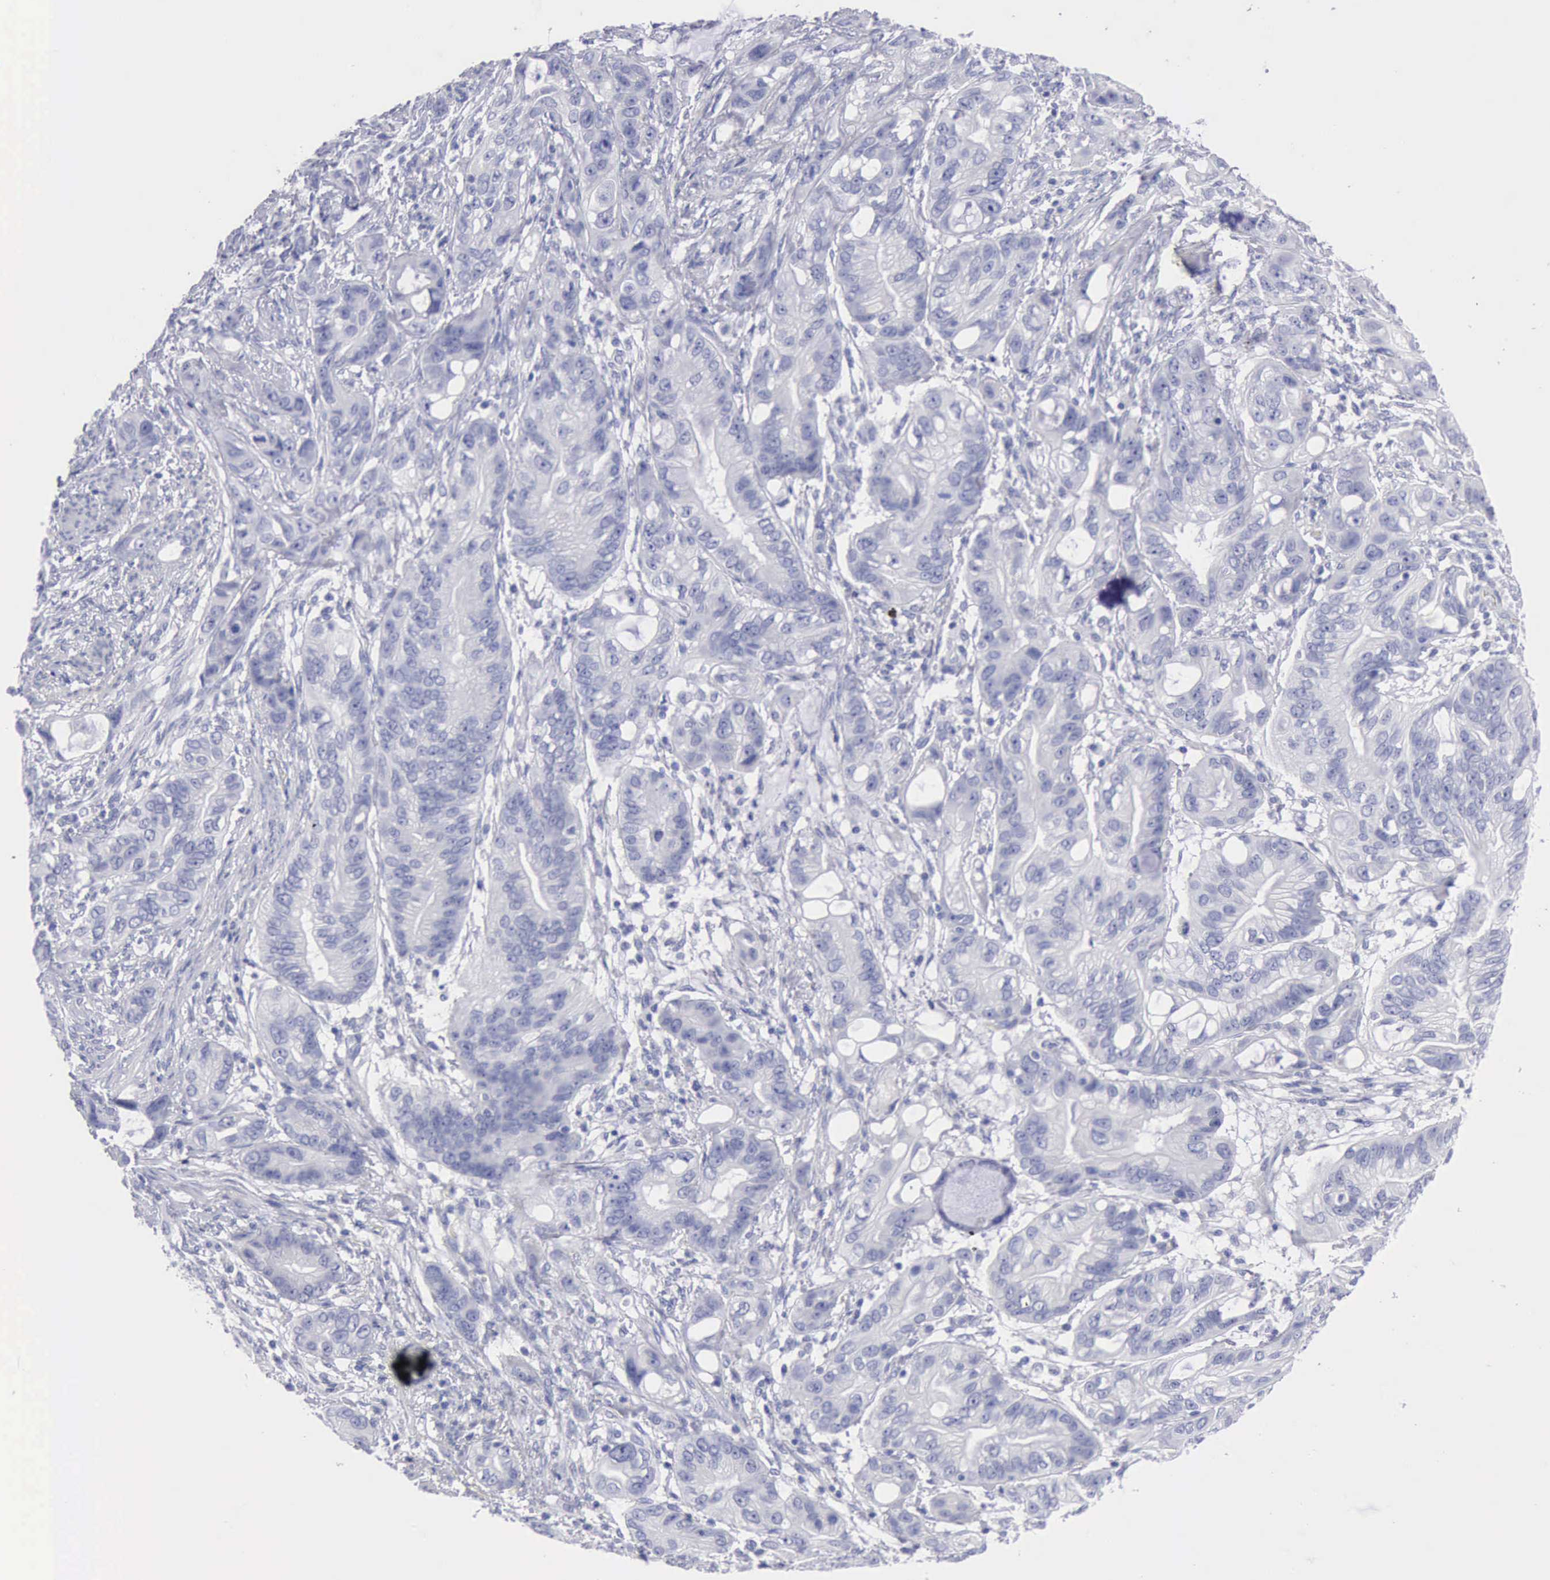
{"staining": {"intensity": "negative", "quantity": "none", "location": "none"}, "tissue": "stomach cancer", "cell_type": "Tumor cells", "image_type": "cancer", "snomed": [{"axis": "morphology", "description": "Adenocarcinoma, NOS"}, {"axis": "topography", "description": "Stomach, upper"}], "caption": "This photomicrograph is of stomach adenocarcinoma stained with immunohistochemistry (IHC) to label a protein in brown with the nuclei are counter-stained blue. There is no staining in tumor cells.", "gene": "ANGEL1", "patient": {"sex": "male", "age": 47}}